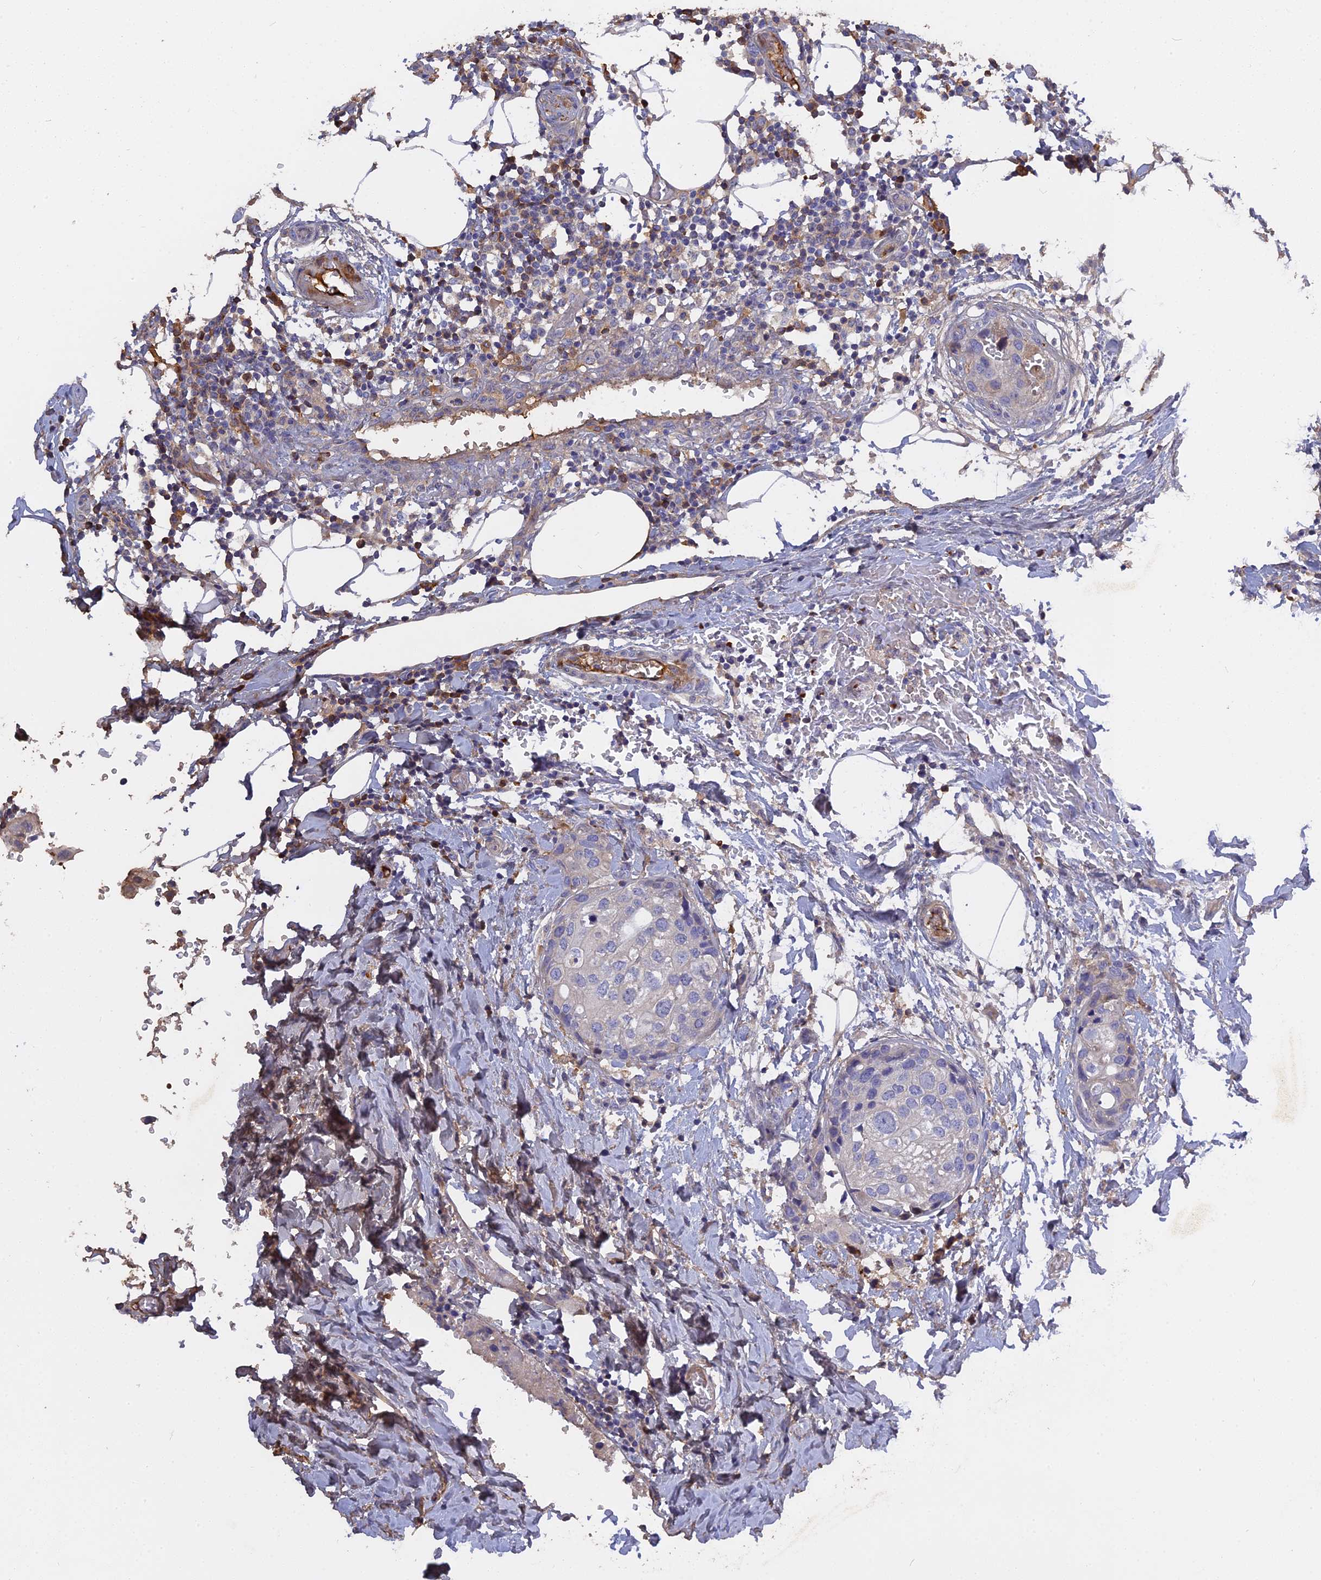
{"staining": {"intensity": "negative", "quantity": "none", "location": "none"}, "tissue": "urothelial cancer", "cell_type": "Tumor cells", "image_type": "cancer", "snomed": [{"axis": "morphology", "description": "Urothelial carcinoma, High grade"}, {"axis": "topography", "description": "Urinary bladder"}], "caption": "IHC histopathology image of neoplastic tissue: high-grade urothelial carcinoma stained with DAB demonstrates no significant protein staining in tumor cells.", "gene": "PZP", "patient": {"sex": "male", "age": 64}}